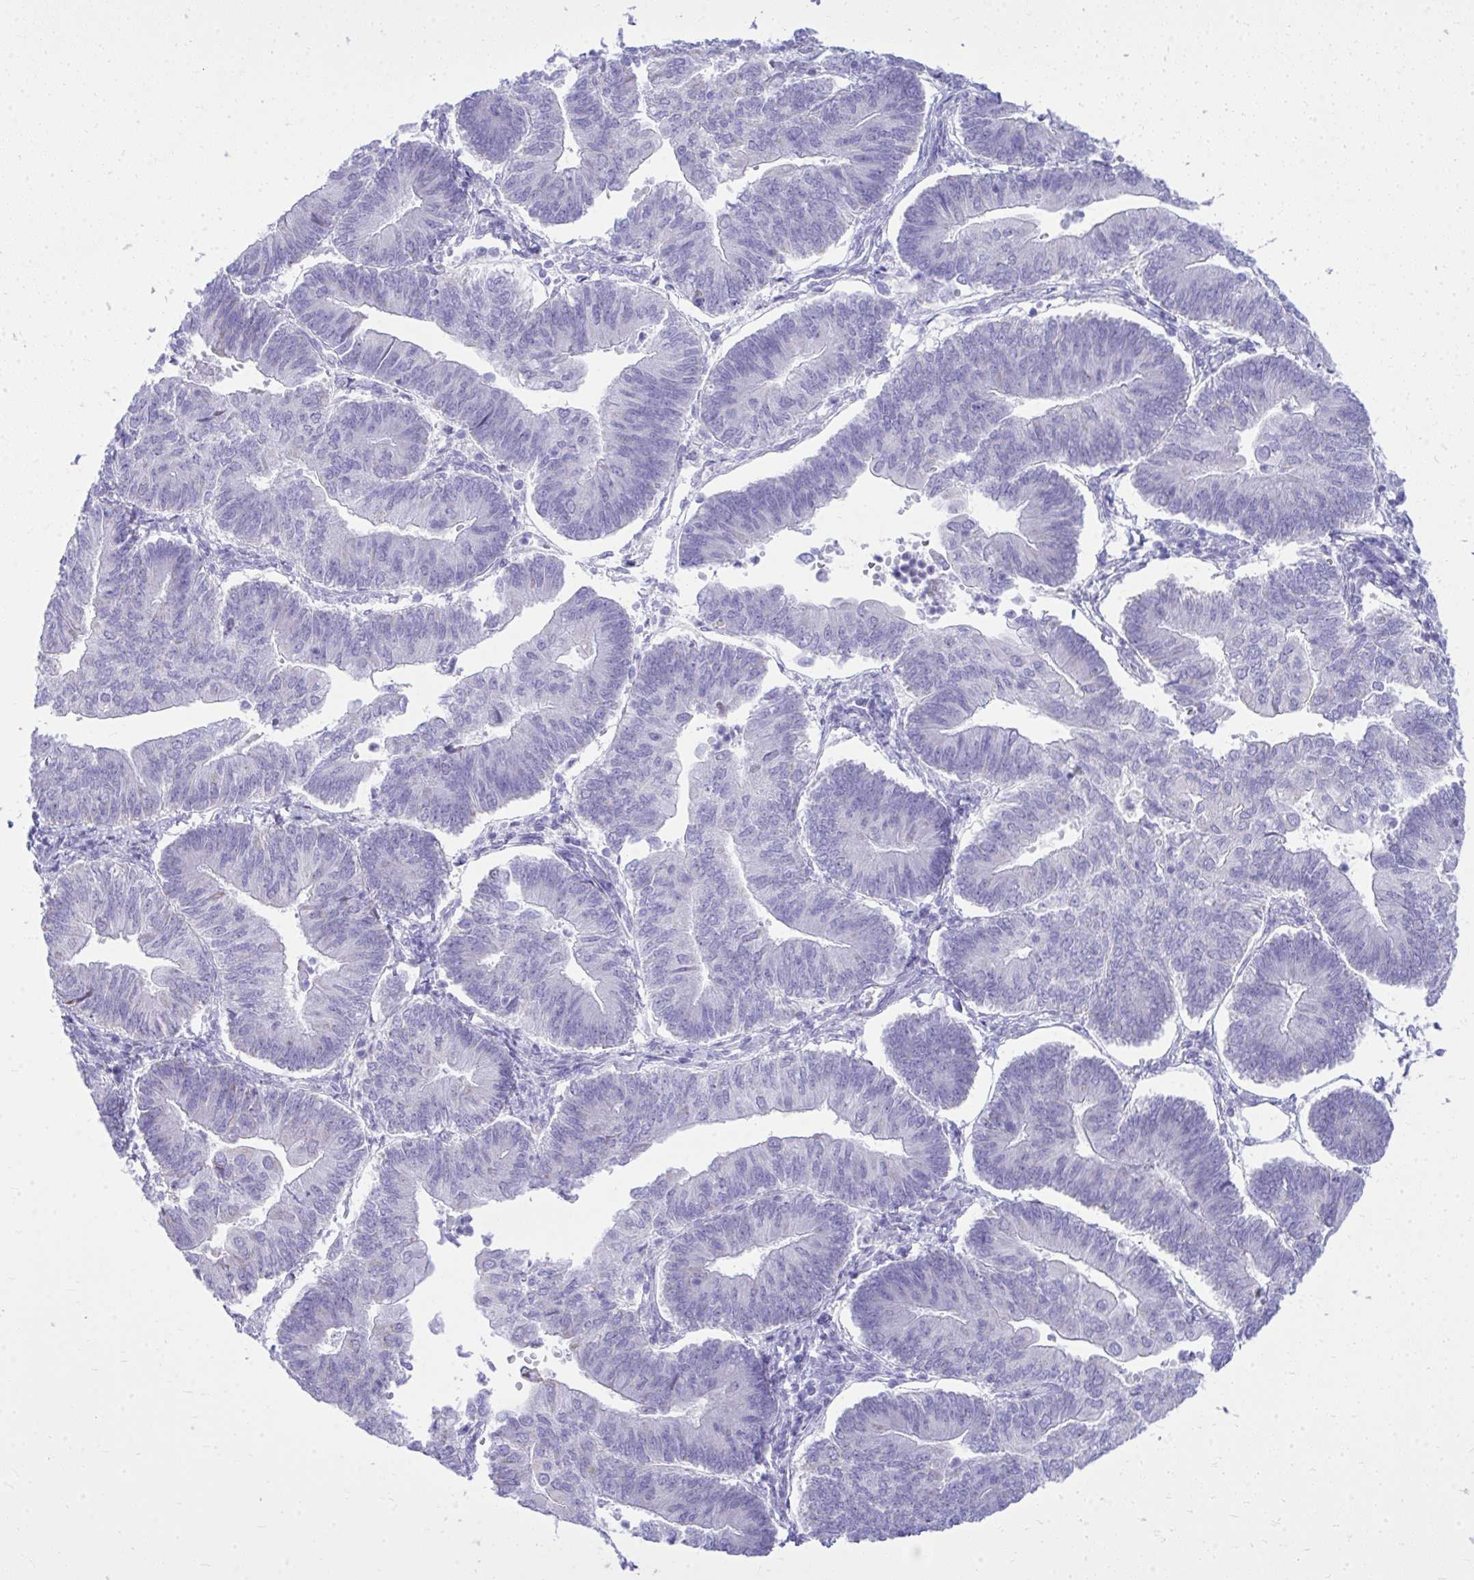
{"staining": {"intensity": "negative", "quantity": "none", "location": "none"}, "tissue": "endometrial cancer", "cell_type": "Tumor cells", "image_type": "cancer", "snomed": [{"axis": "morphology", "description": "Adenocarcinoma, NOS"}, {"axis": "topography", "description": "Endometrium"}], "caption": "Endometrial adenocarcinoma stained for a protein using immunohistochemistry displays no positivity tumor cells.", "gene": "RALYL", "patient": {"sex": "female", "age": 65}}